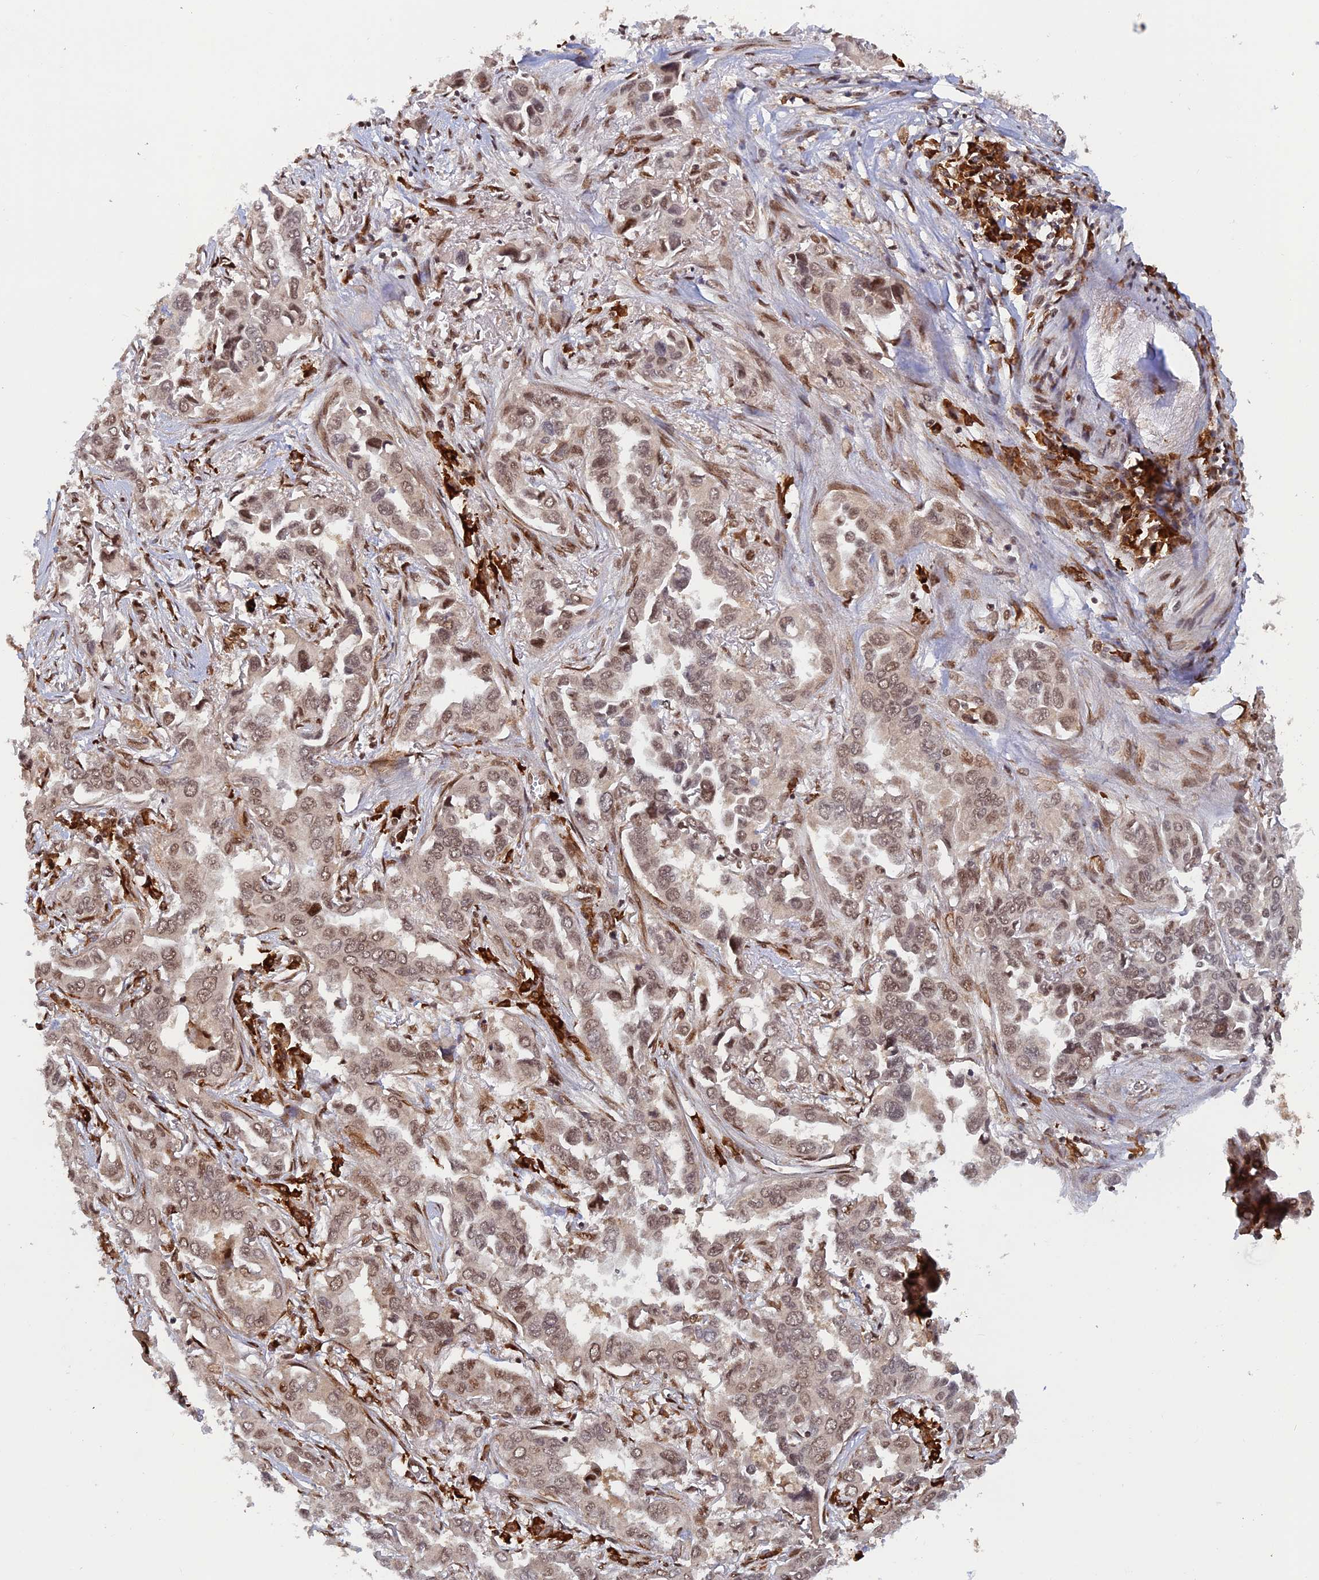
{"staining": {"intensity": "weak", "quantity": ">75%", "location": "nuclear"}, "tissue": "lung cancer", "cell_type": "Tumor cells", "image_type": "cancer", "snomed": [{"axis": "morphology", "description": "Adenocarcinoma, NOS"}, {"axis": "topography", "description": "Lung"}], "caption": "Tumor cells demonstrate weak nuclear expression in approximately >75% of cells in lung adenocarcinoma. Immunohistochemistry stains the protein in brown and the nuclei are stained blue.", "gene": "ZNF565", "patient": {"sex": "female", "age": 76}}